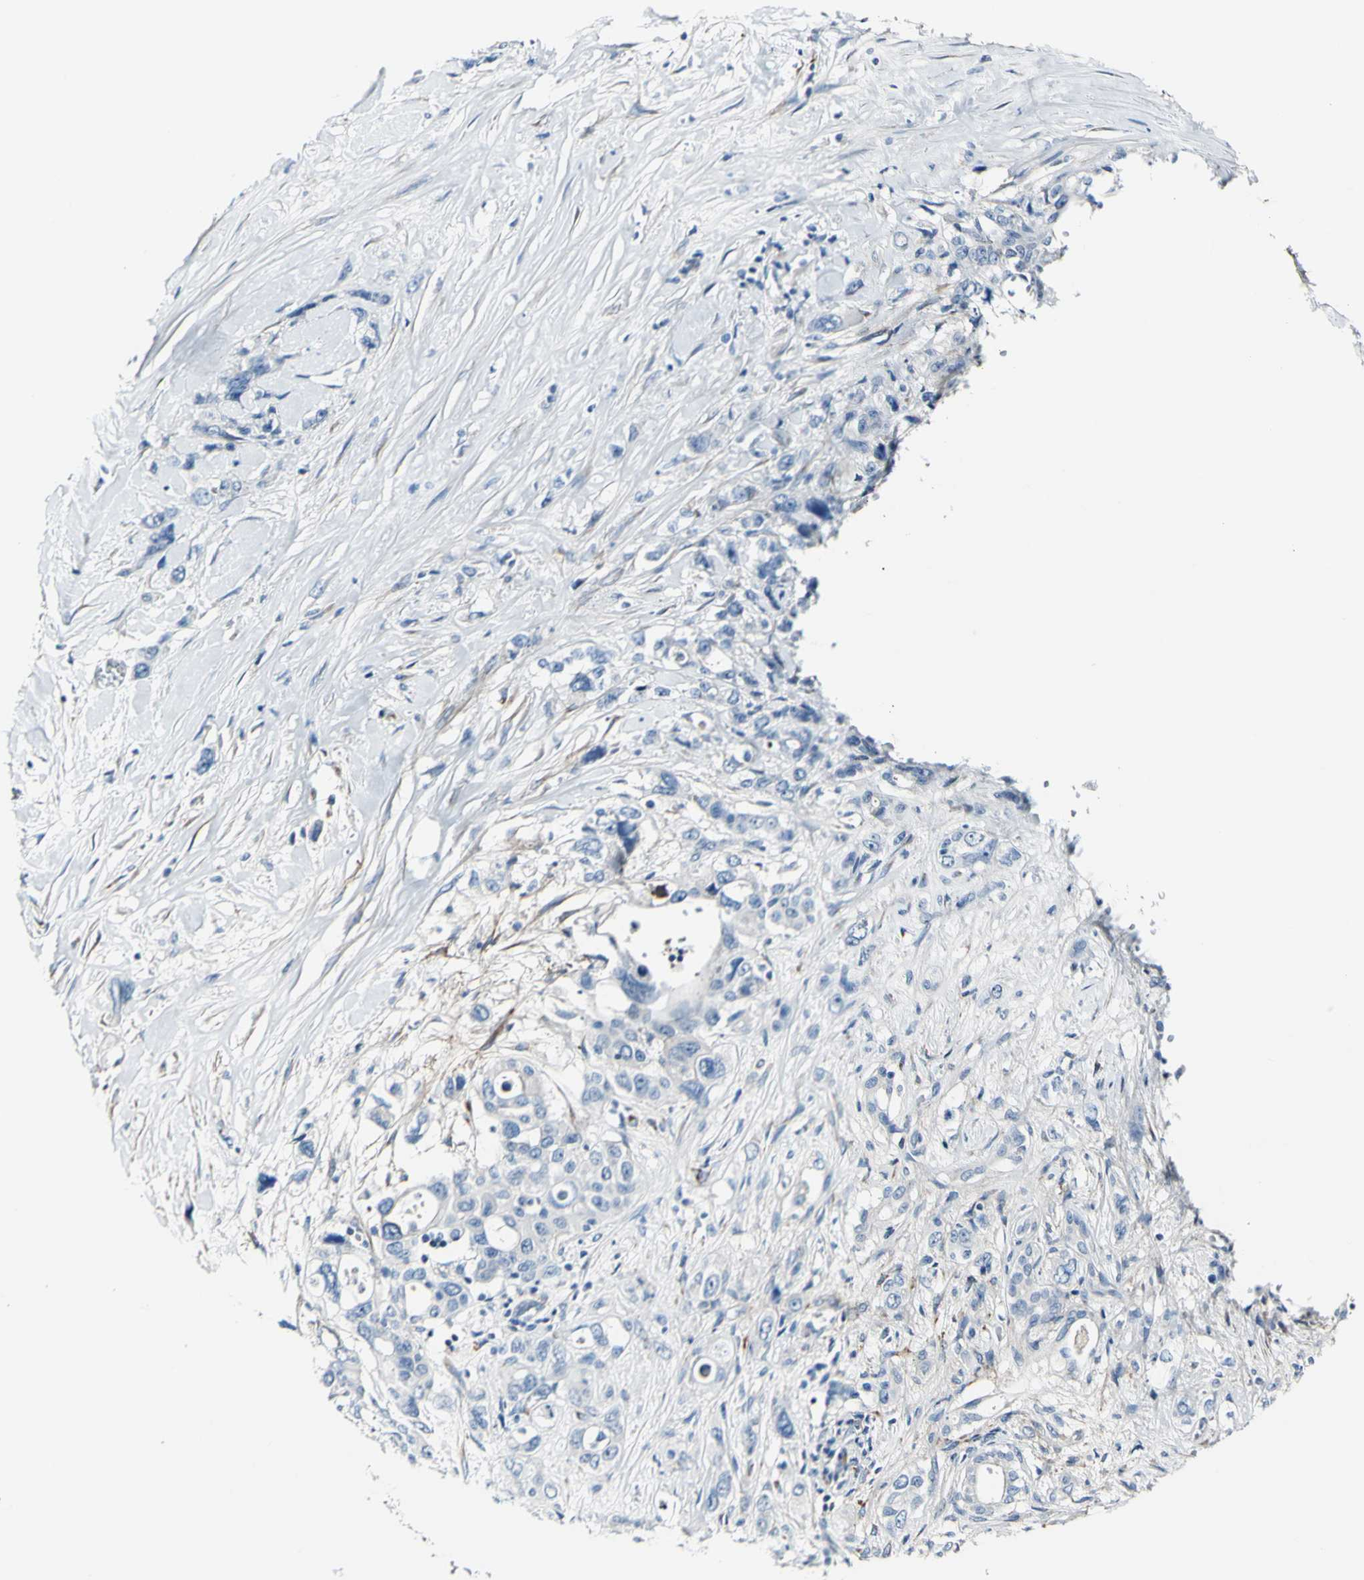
{"staining": {"intensity": "negative", "quantity": "none", "location": "none"}, "tissue": "pancreatic cancer", "cell_type": "Tumor cells", "image_type": "cancer", "snomed": [{"axis": "morphology", "description": "Adenocarcinoma, NOS"}, {"axis": "topography", "description": "Pancreas"}], "caption": "The histopathology image exhibits no staining of tumor cells in adenocarcinoma (pancreatic).", "gene": "COL6A3", "patient": {"sex": "male", "age": 46}}